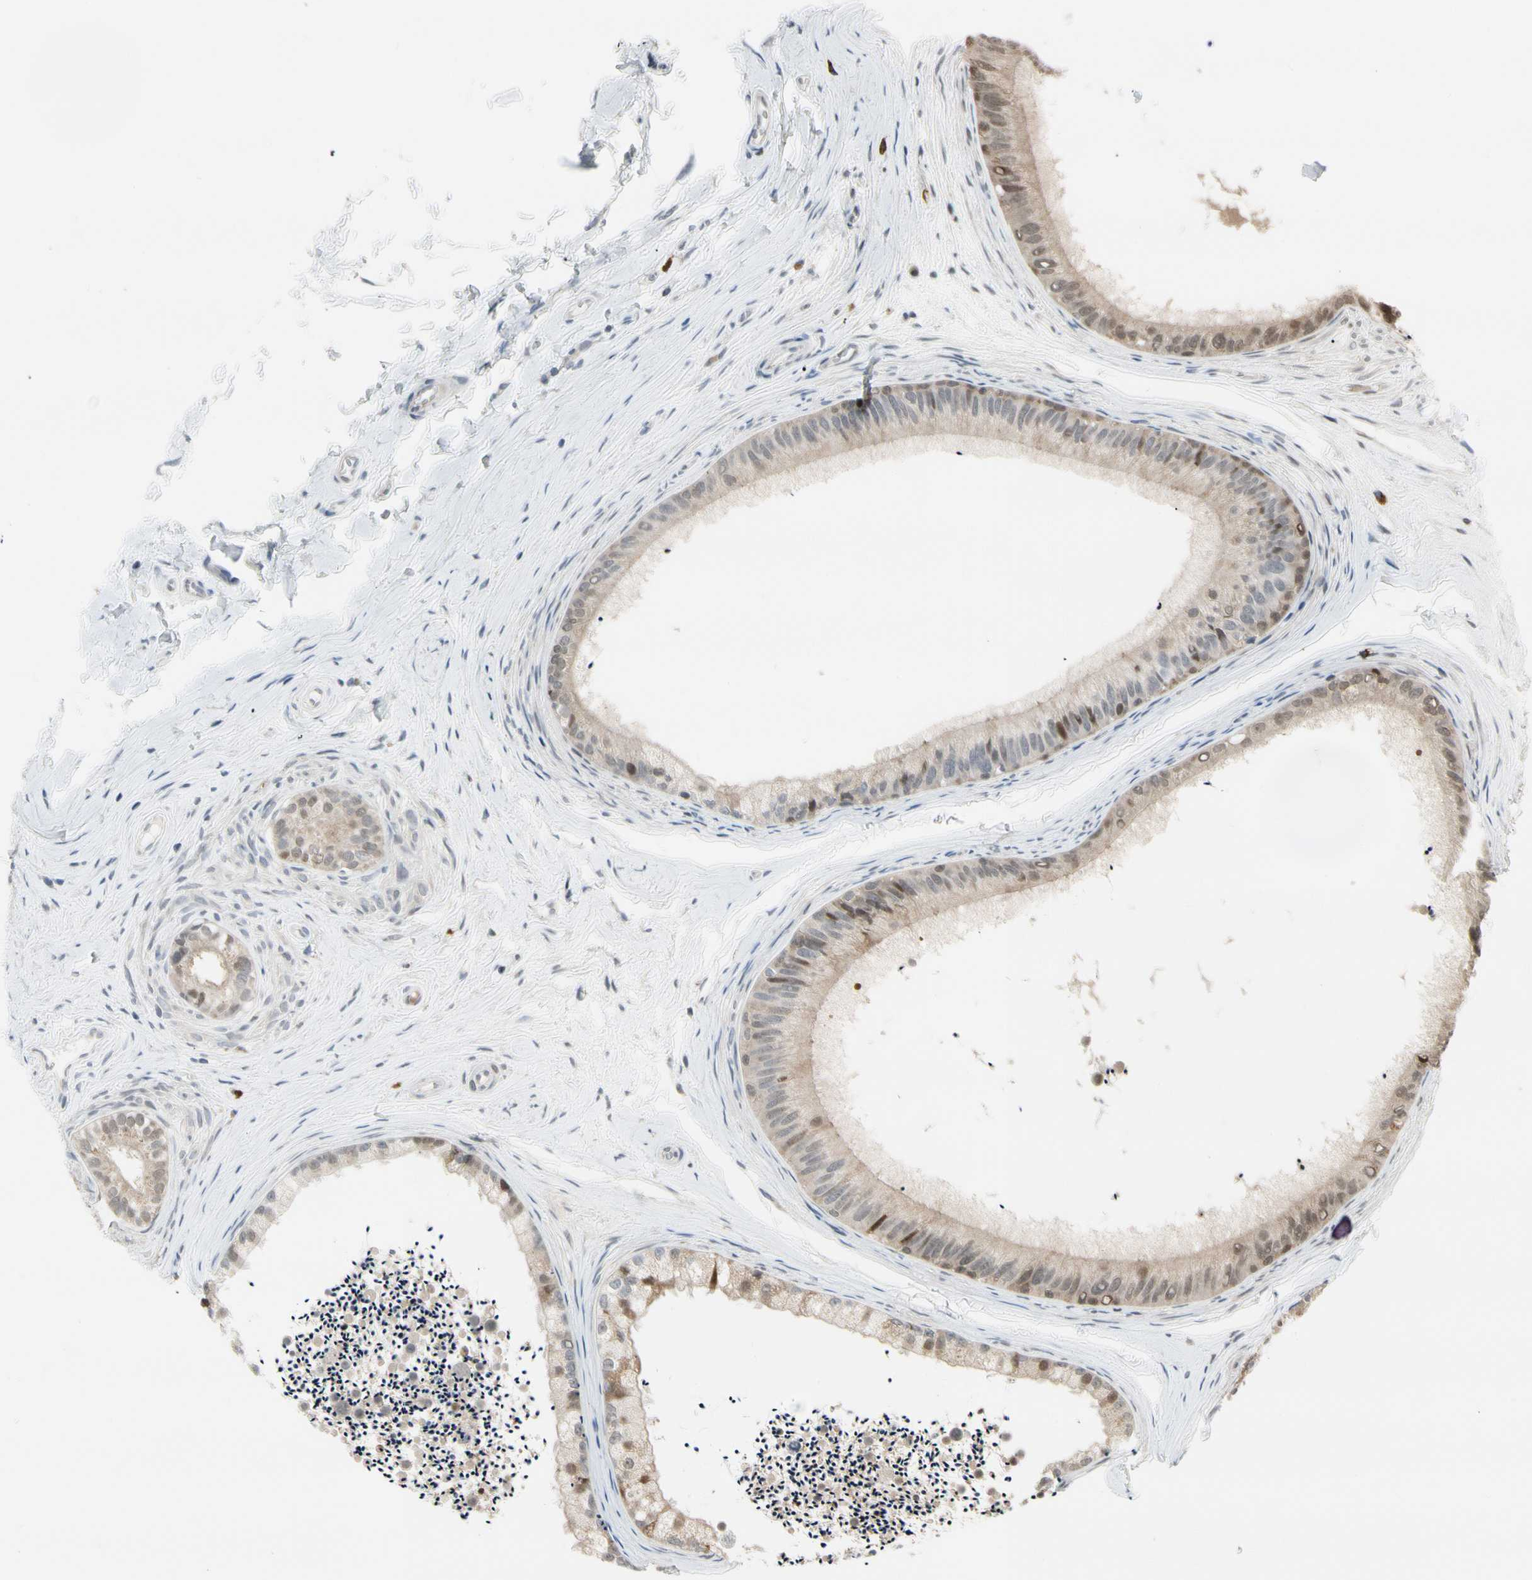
{"staining": {"intensity": "moderate", "quantity": "25%-75%", "location": "cytoplasmic/membranous,nuclear"}, "tissue": "epididymis", "cell_type": "Glandular cells", "image_type": "normal", "snomed": [{"axis": "morphology", "description": "Normal tissue, NOS"}, {"axis": "topography", "description": "Epididymis"}], "caption": "Epididymis stained with DAB IHC reveals medium levels of moderate cytoplasmic/membranous,nuclear positivity in approximately 25%-75% of glandular cells. (IHC, brightfield microscopy, high magnification).", "gene": "EVC", "patient": {"sex": "male", "age": 56}}